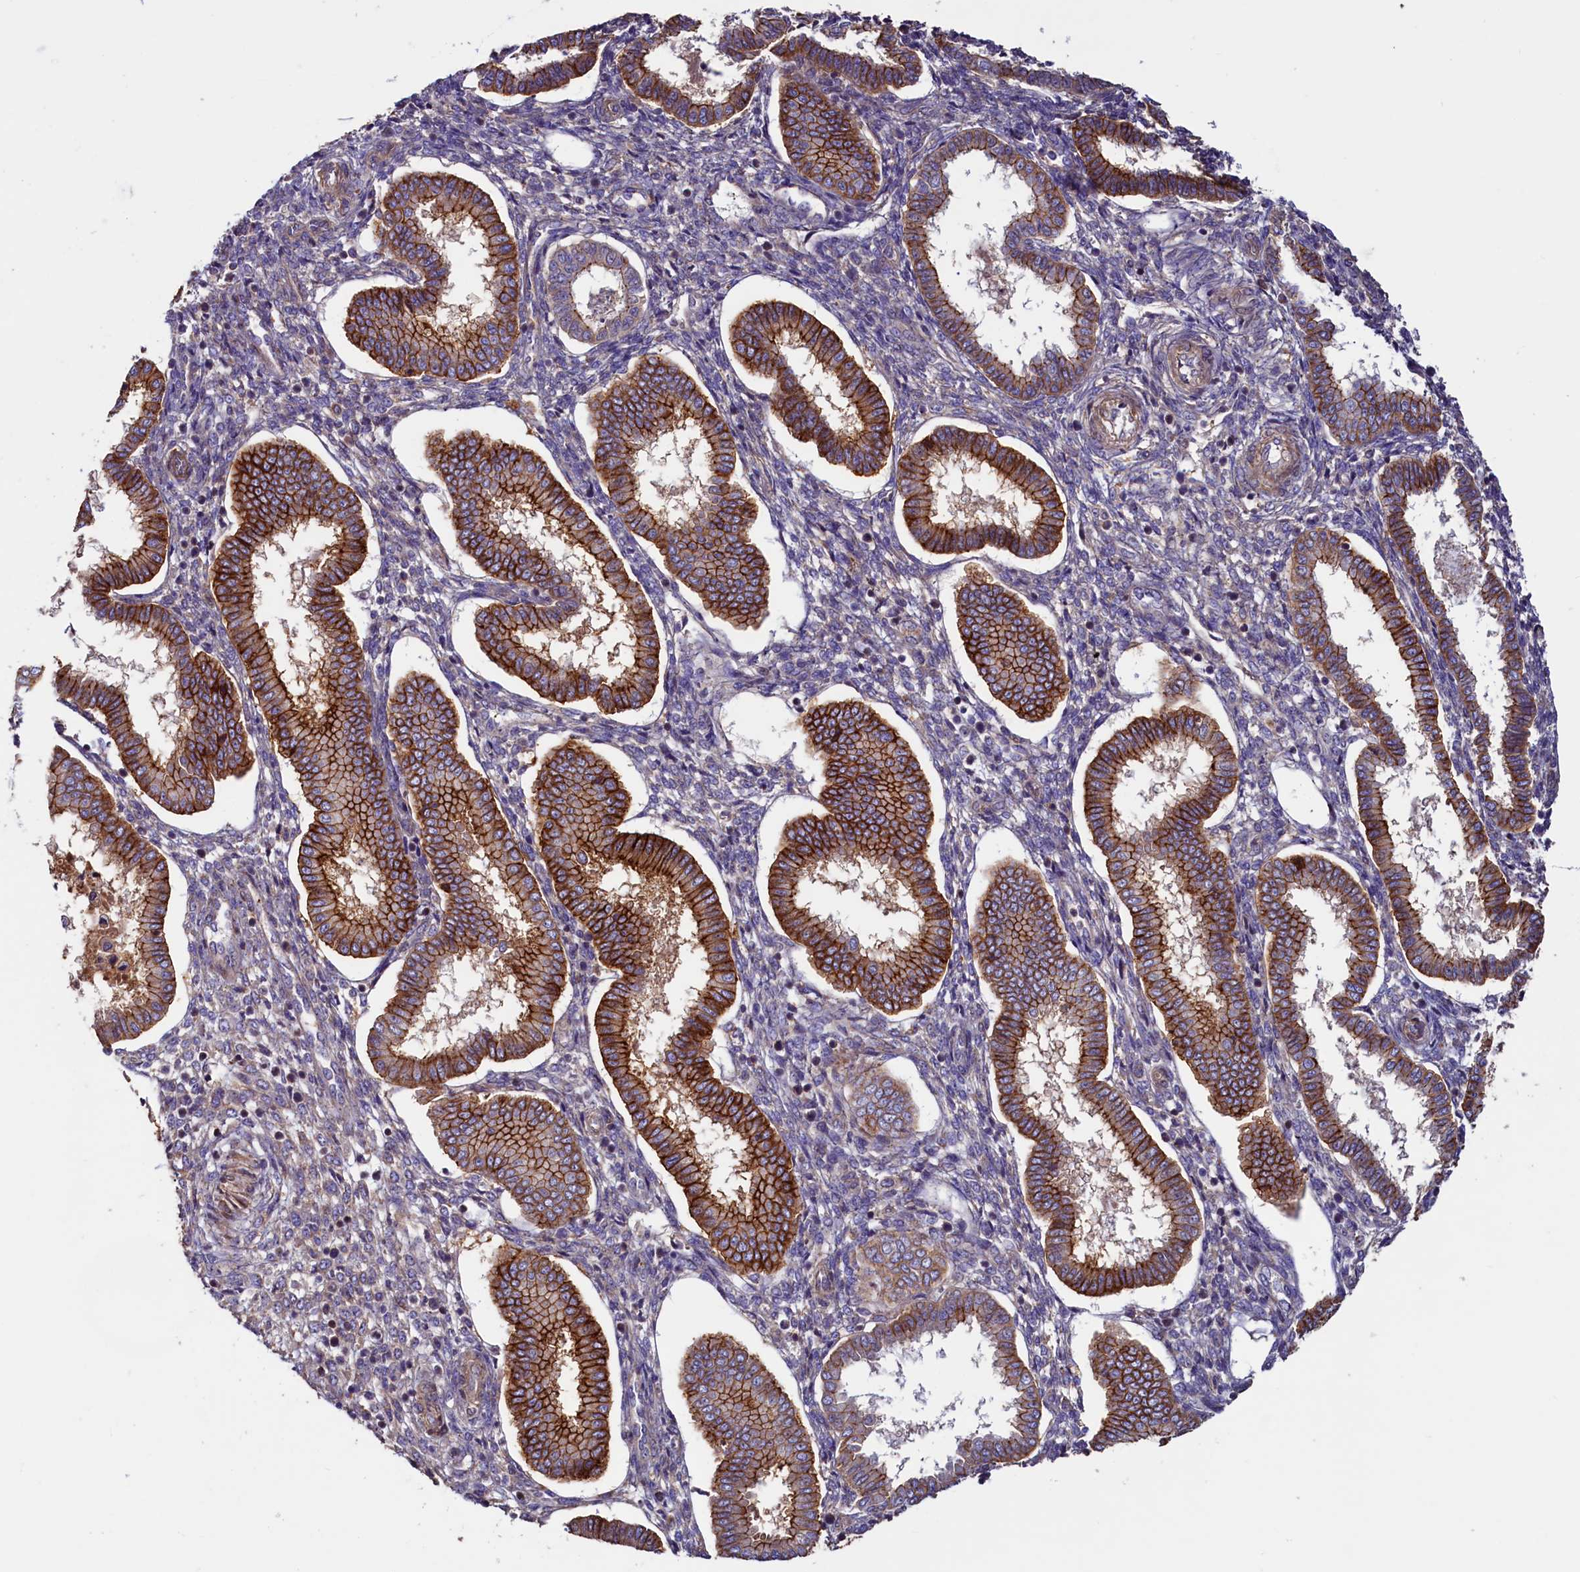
{"staining": {"intensity": "moderate", "quantity": "<25%", "location": "cytoplasmic/membranous"}, "tissue": "endometrium", "cell_type": "Cells in endometrial stroma", "image_type": "normal", "snomed": [{"axis": "morphology", "description": "Normal tissue, NOS"}, {"axis": "topography", "description": "Endometrium"}], "caption": "Immunohistochemical staining of benign human endometrium exhibits moderate cytoplasmic/membranous protein staining in about <25% of cells in endometrial stroma. (Brightfield microscopy of DAB IHC at high magnification).", "gene": "DUOXA1", "patient": {"sex": "female", "age": 24}}